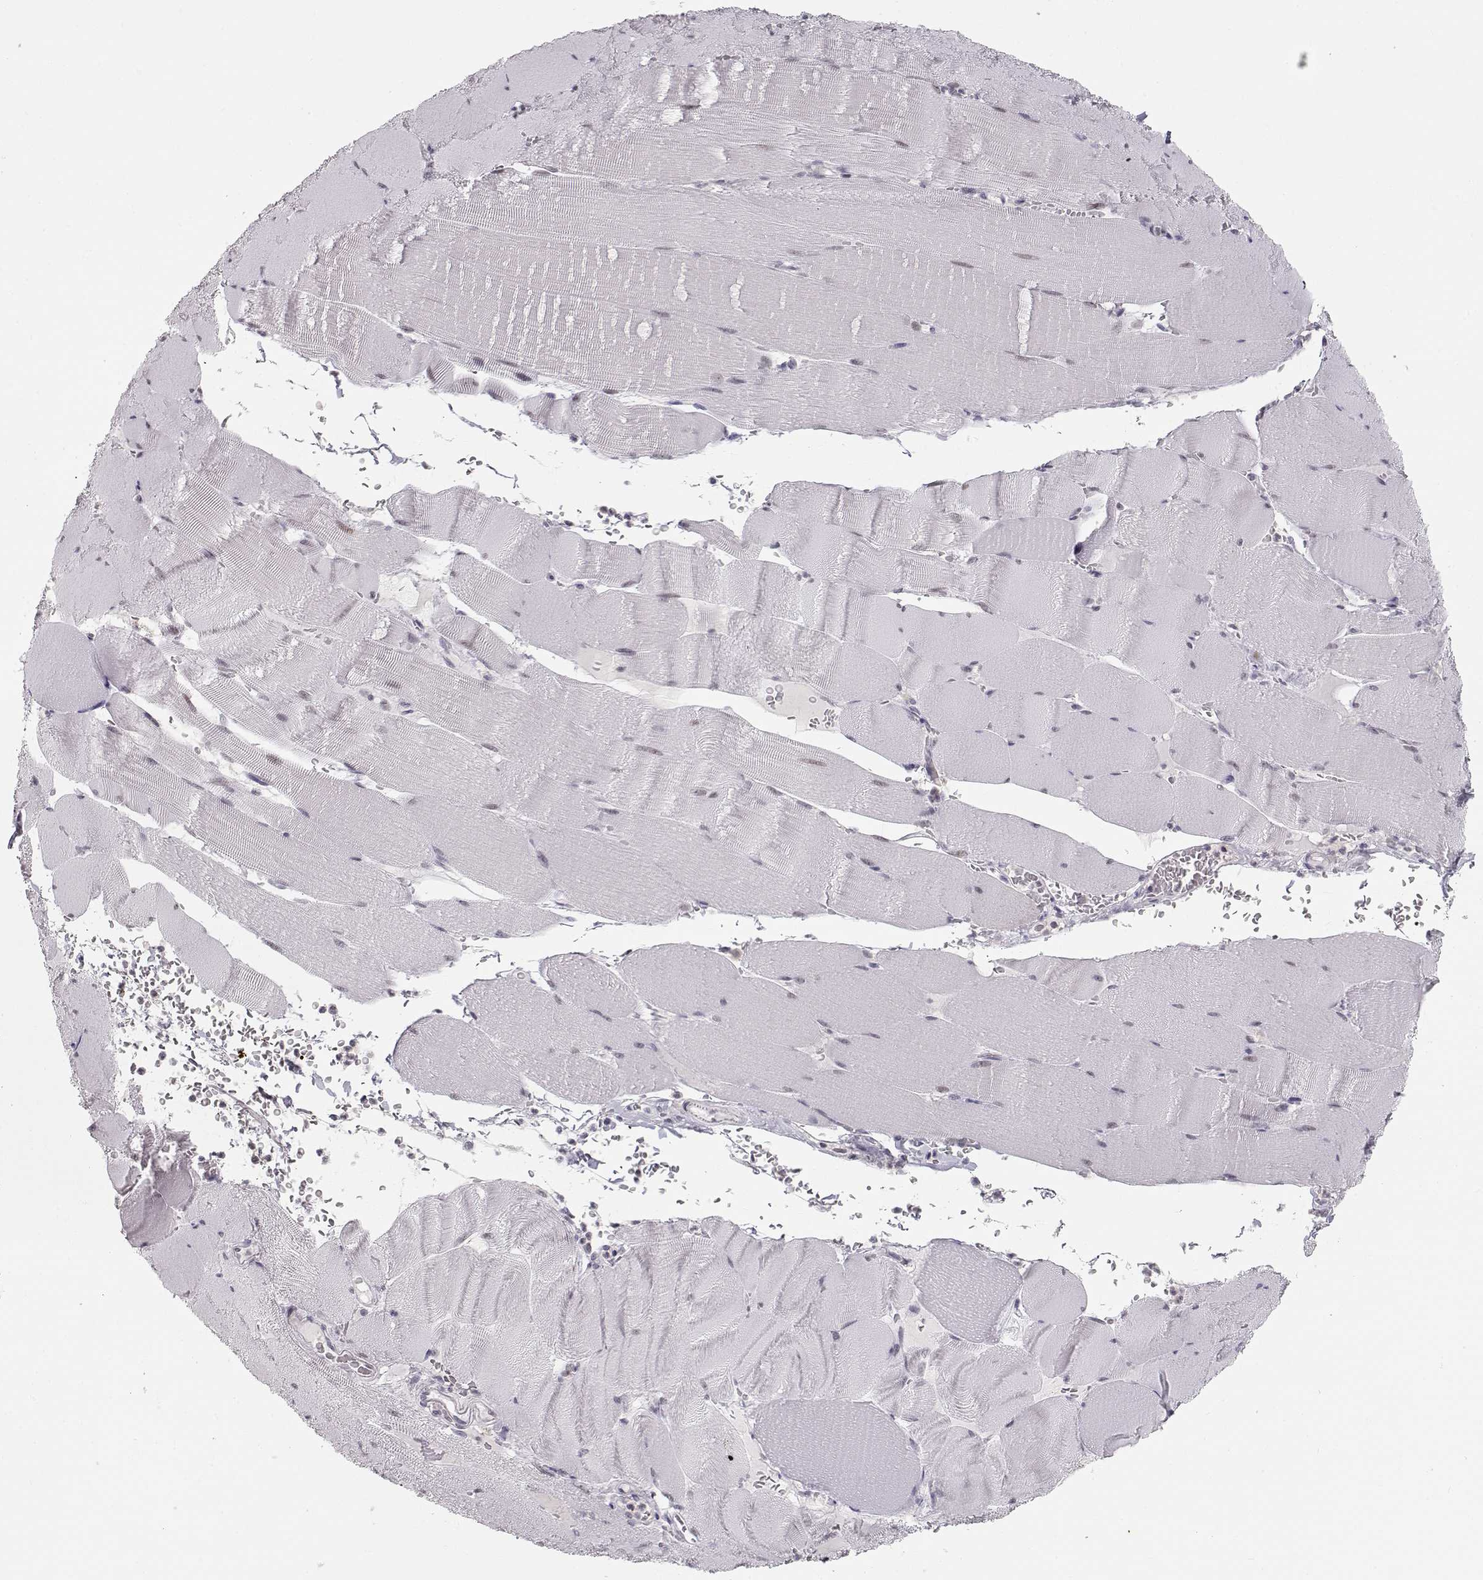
{"staining": {"intensity": "weak", "quantity": "25%-75%", "location": "nuclear"}, "tissue": "skeletal muscle", "cell_type": "Myocytes", "image_type": "normal", "snomed": [{"axis": "morphology", "description": "Normal tissue, NOS"}, {"axis": "topography", "description": "Skeletal muscle"}], "caption": "Unremarkable skeletal muscle exhibits weak nuclear expression in approximately 25%-75% of myocytes, visualized by immunohistochemistry. Ihc stains the protein of interest in brown and the nuclei are stained blue.", "gene": "TEPP", "patient": {"sex": "male", "age": 56}}